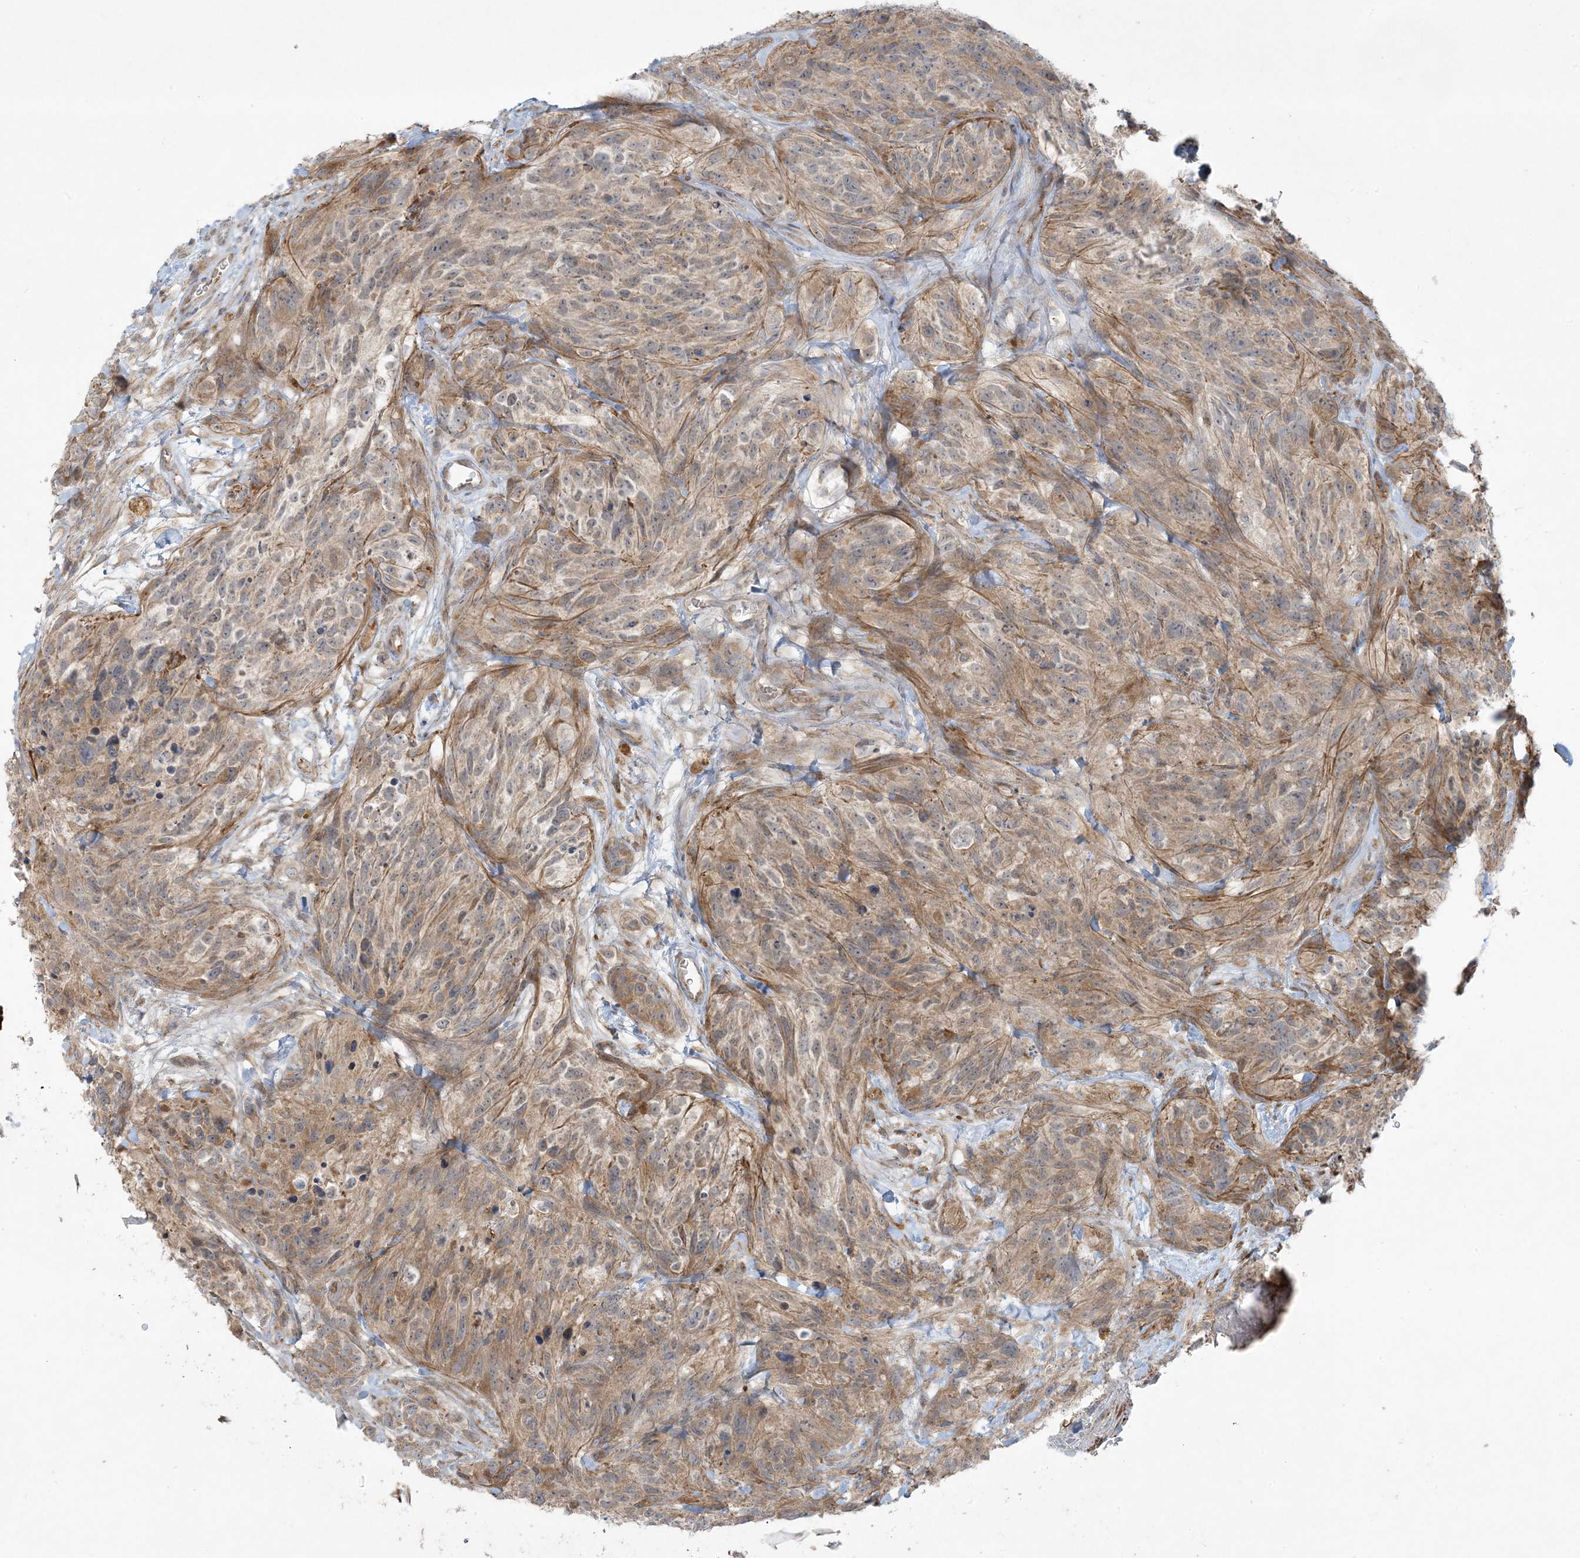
{"staining": {"intensity": "moderate", "quantity": "25%-75%", "location": "cytoplasmic/membranous"}, "tissue": "glioma", "cell_type": "Tumor cells", "image_type": "cancer", "snomed": [{"axis": "morphology", "description": "Glioma, malignant, High grade"}, {"axis": "topography", "description": "Brain"}], "caption": "Human glioma stained with a brown dye demonstrates moderate cytoplasmic/membranous positive positivity in about 25%-75% of tumor cells.", "gene": "ZNF263", "patient": {"sex": "male", "age": 69}}